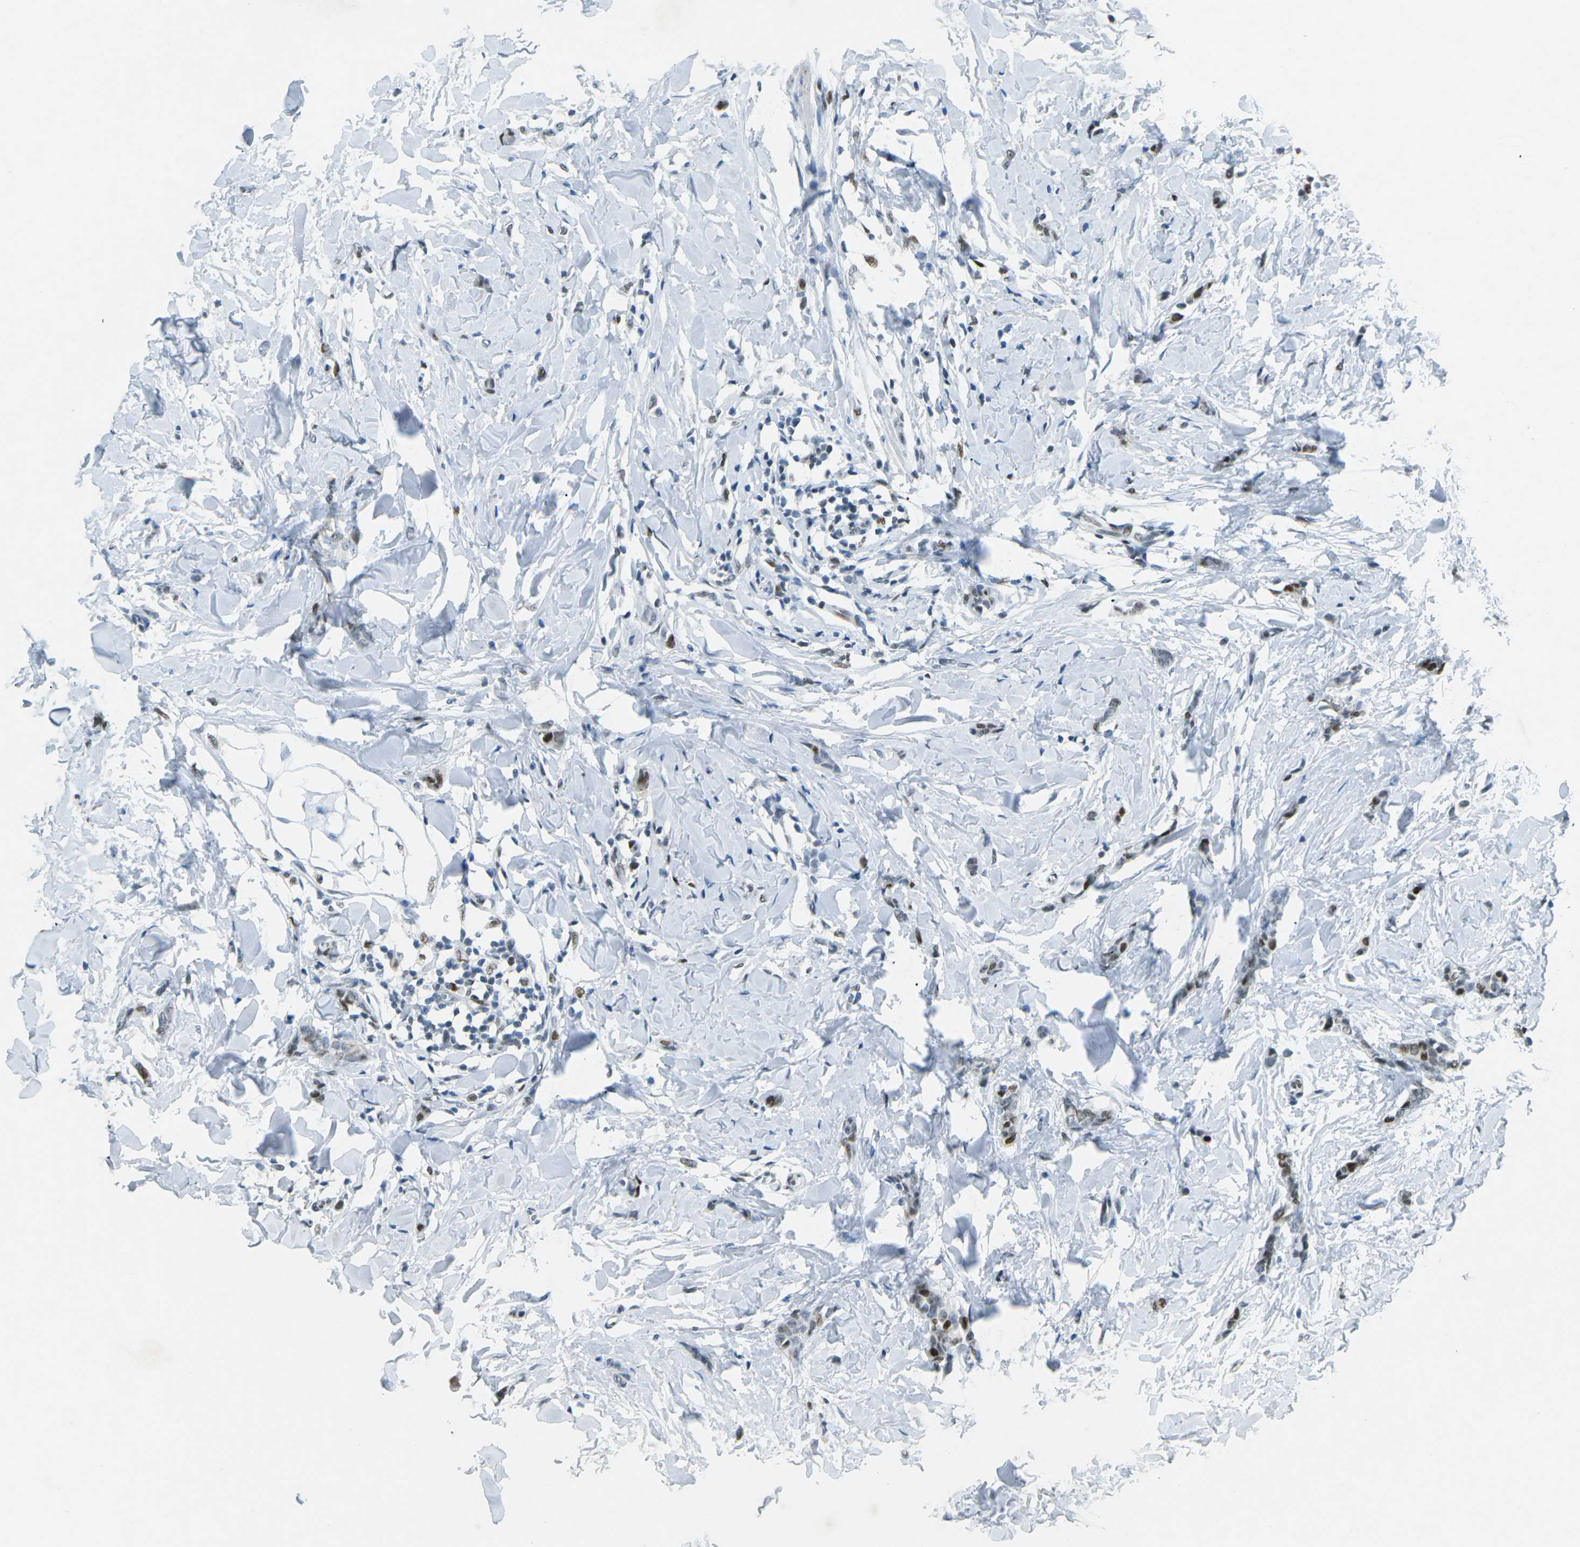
{"staining": {"intensity": "moderate", "quantity": "25%-75%", "location": "nuclear"}, "tissue": "breast cancer", "cell_type": "Tumor cells", "image_type": "cancer", "snomed": [{"axis": "morphology", "description": "Lobular carcinoma"}, {"axis": "topography", "description": "Skin"}, {"axis": "topography", "description": "Breast"}], "caption": "Moderate nuclear staining is appreciated in about 25%-75% of tumor cells in lobular carcinoma (breast). The protein is shown in brown color, while the nuclei are stained blue.", "gene": "RB1", "patient": {"sex": "female", "age": 46}}